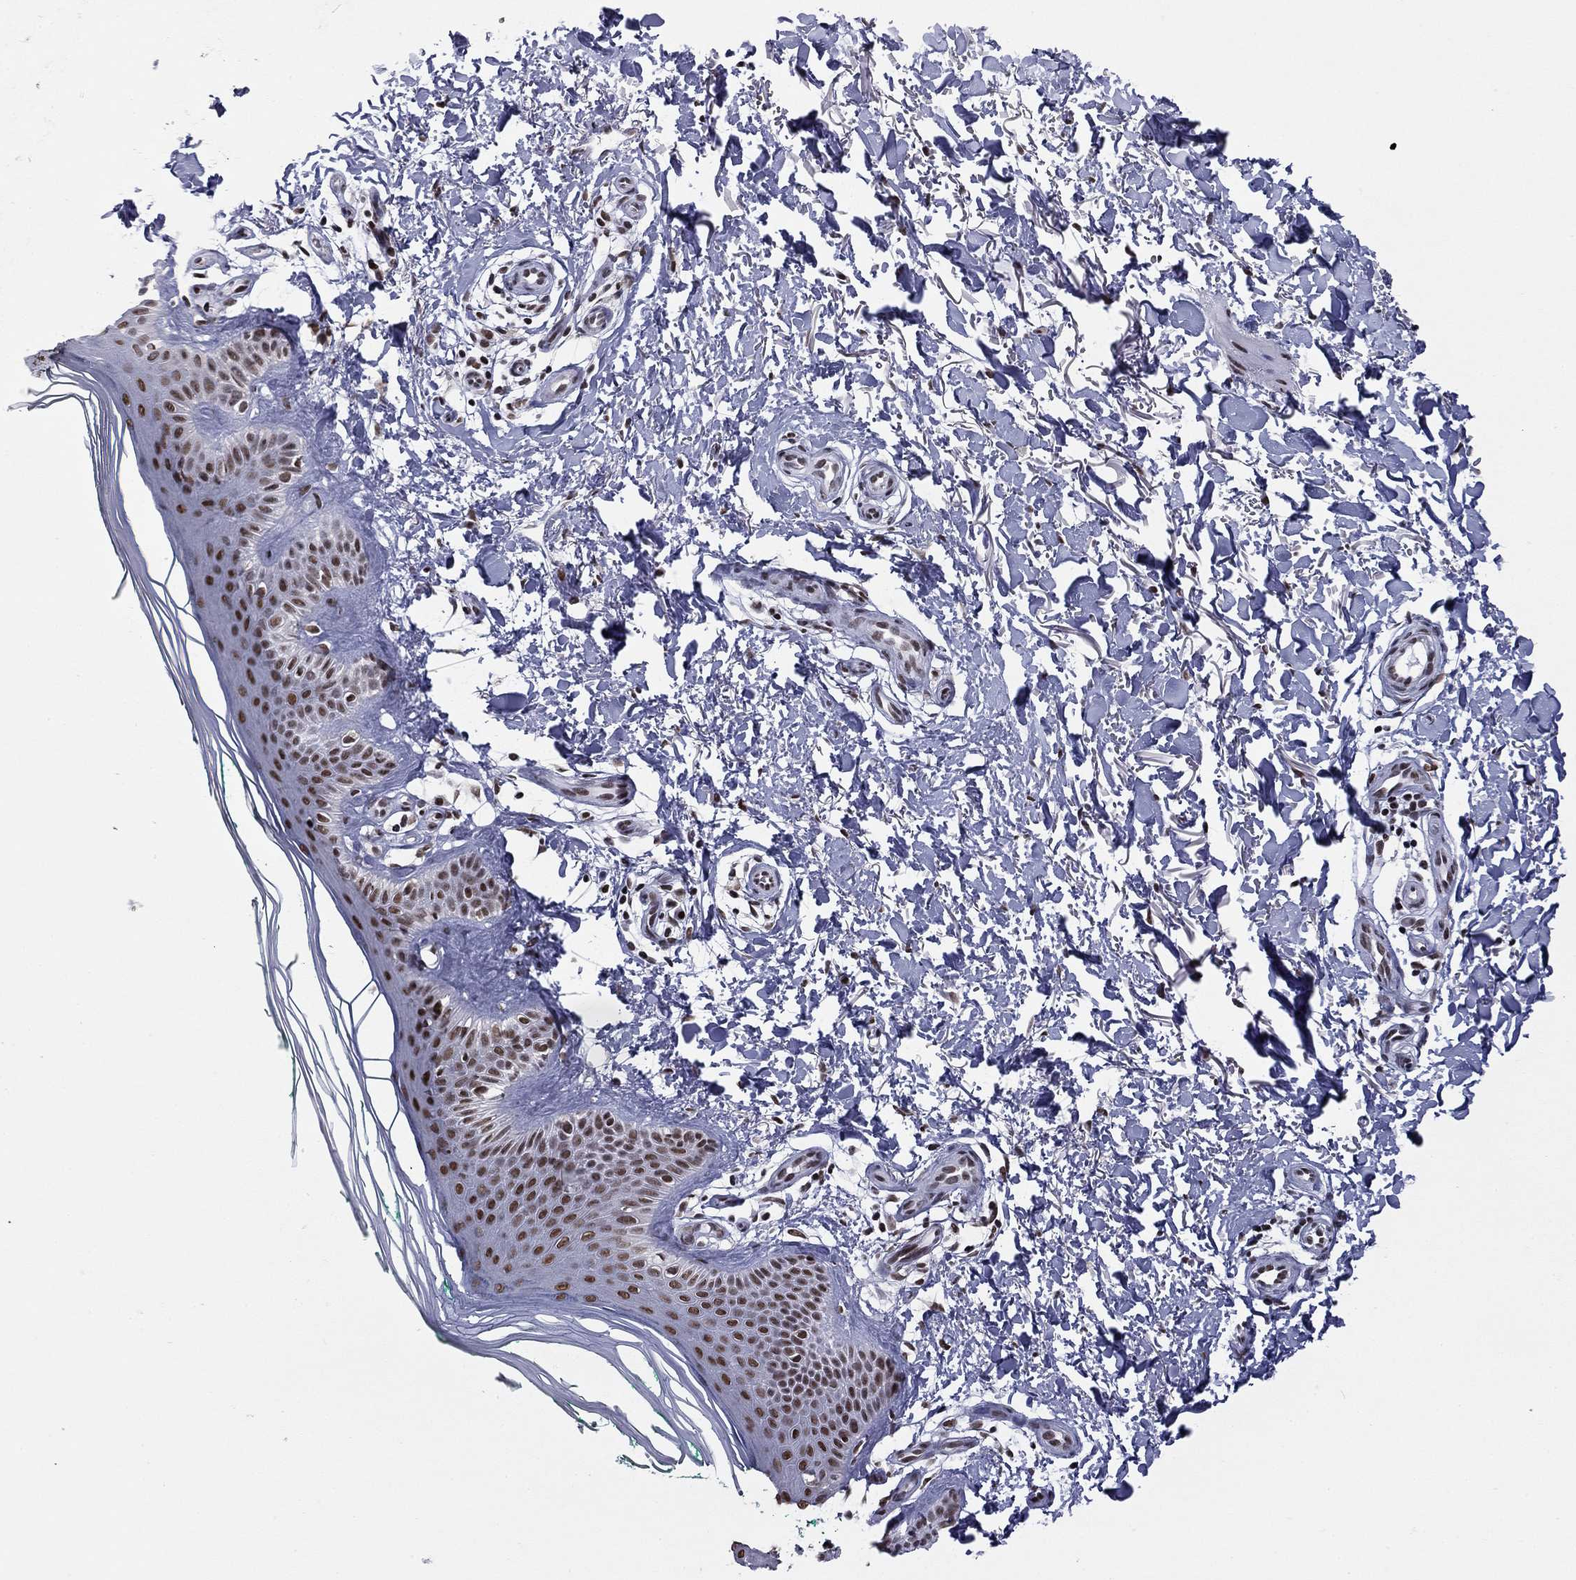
{"staining": {"intensity": "negative", "quantity": "none", "location": "none"}, "tissue": "skin", "cell_type": "Fibroblasts", "image_type": "normal", "snomed": [{"axis": "morphology", "description": "Normal tissue, NOS"}, {"axis": "morphology", "description": "Inflammation, NOS"}, {"axis": "morphology", "description": "Fibrosis, NOS"}, {"axis": "topography", "description": "Skin"}], "caption": "High power microscopy micrograph of an immunohistochemistry micrograph of benign skin, revealing no significant staining in fibroblasts.", "gene": "ETV5", "patient": {"sex": "male", "age": 71}}